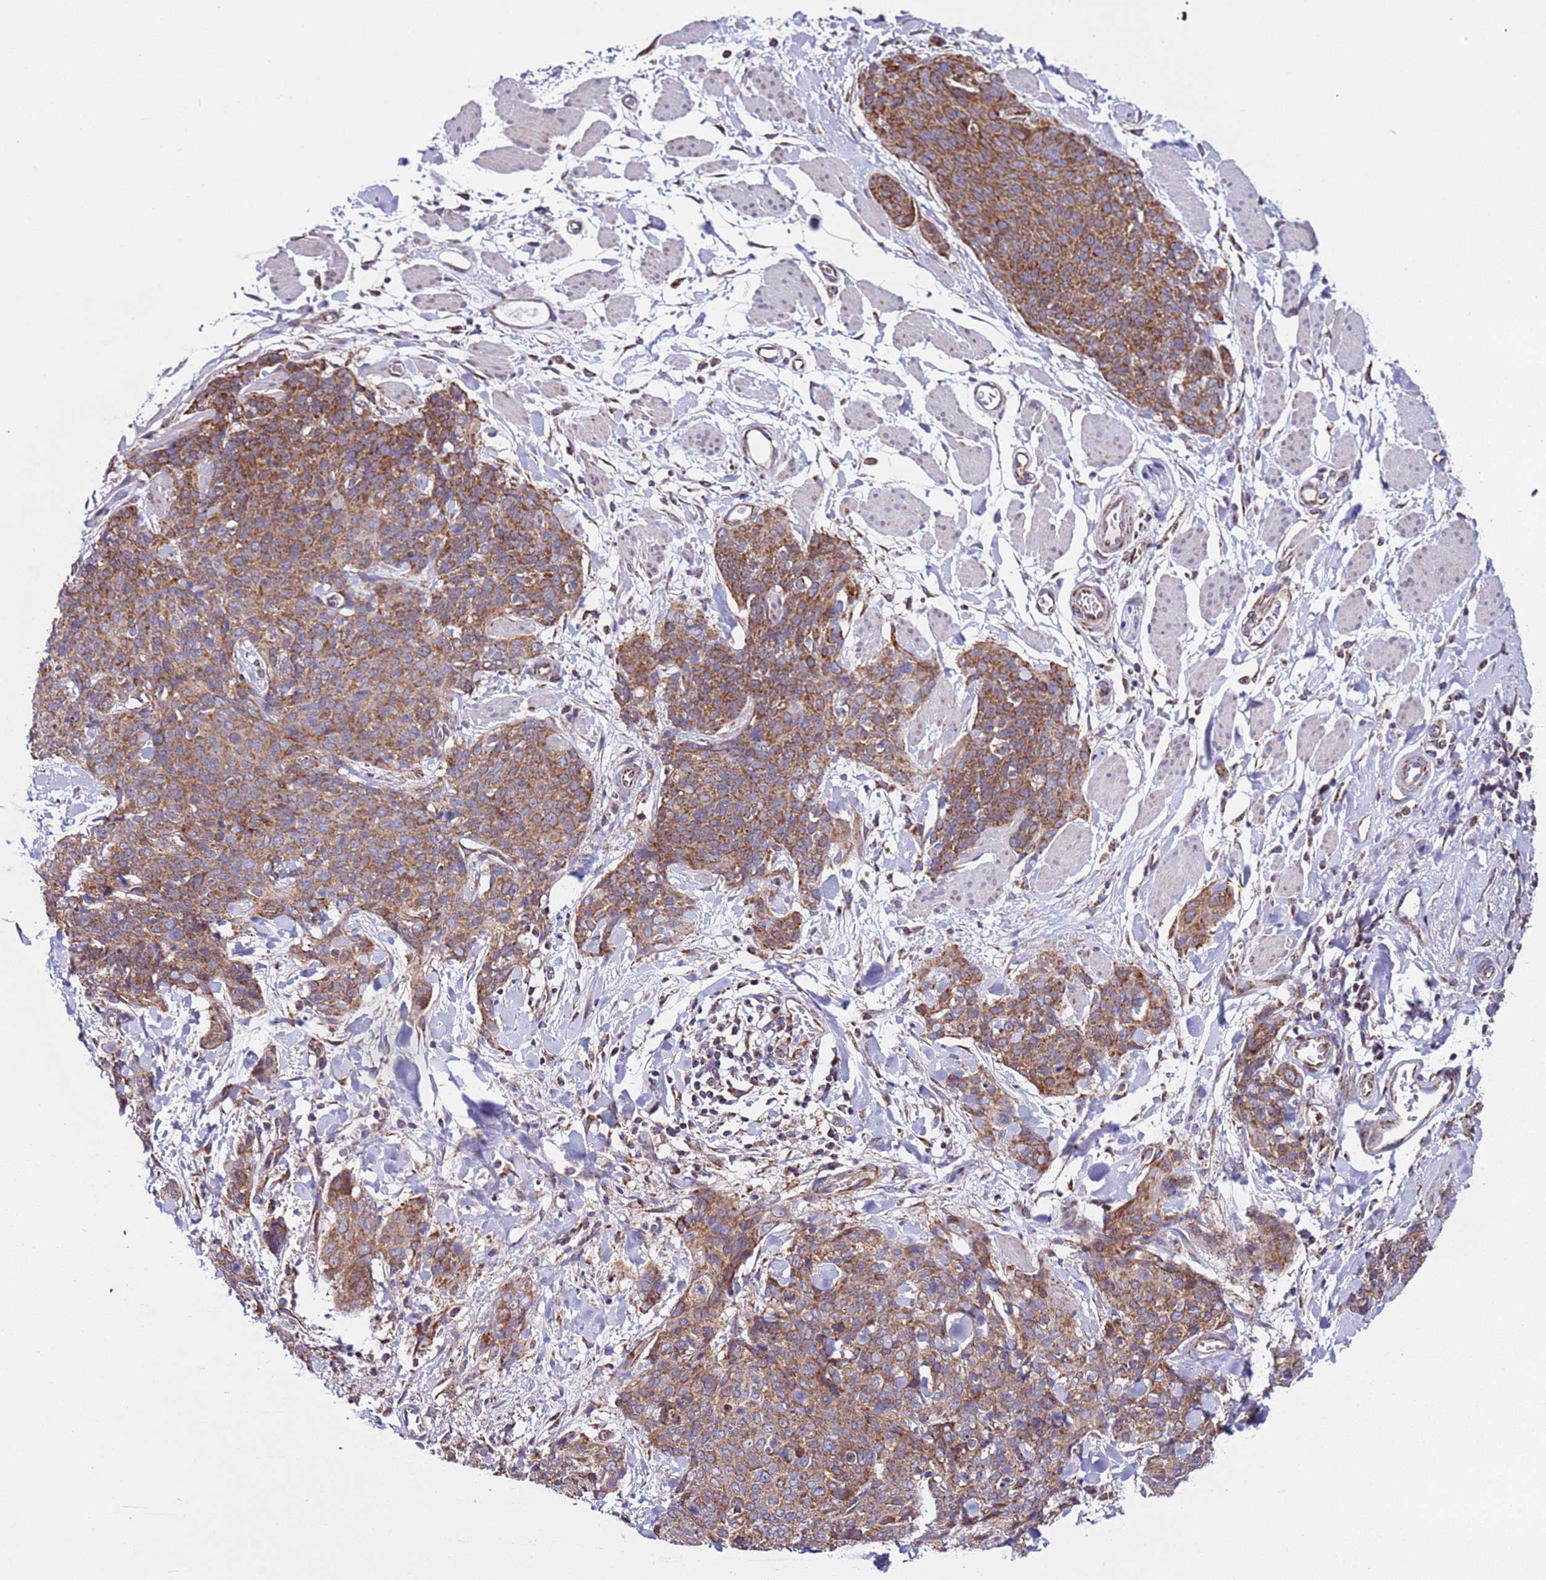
{"staining": {"intensity": "moderate", "quantity": ">75%", "location": "cytoplasmic/membranous"}, "tissue": "skin cancer", "cell_type": "Tumor cells", "image_type": "cancer", "snomed": [{"axis": "morphology", "description": "Squamous cell carcinoma, NOS"}, {"axis": "topography", "description": "Skin"}, {"axis": "topography", "description": "Vulva"}], "caption": "Human skin cancer stained for a protein (brown) shows moderate cytoplasmic/membranous positive positivity in approximately >75% of tumor cells.", "gene": "AHI1", "patient": {"sex": "female", "age": 85}}